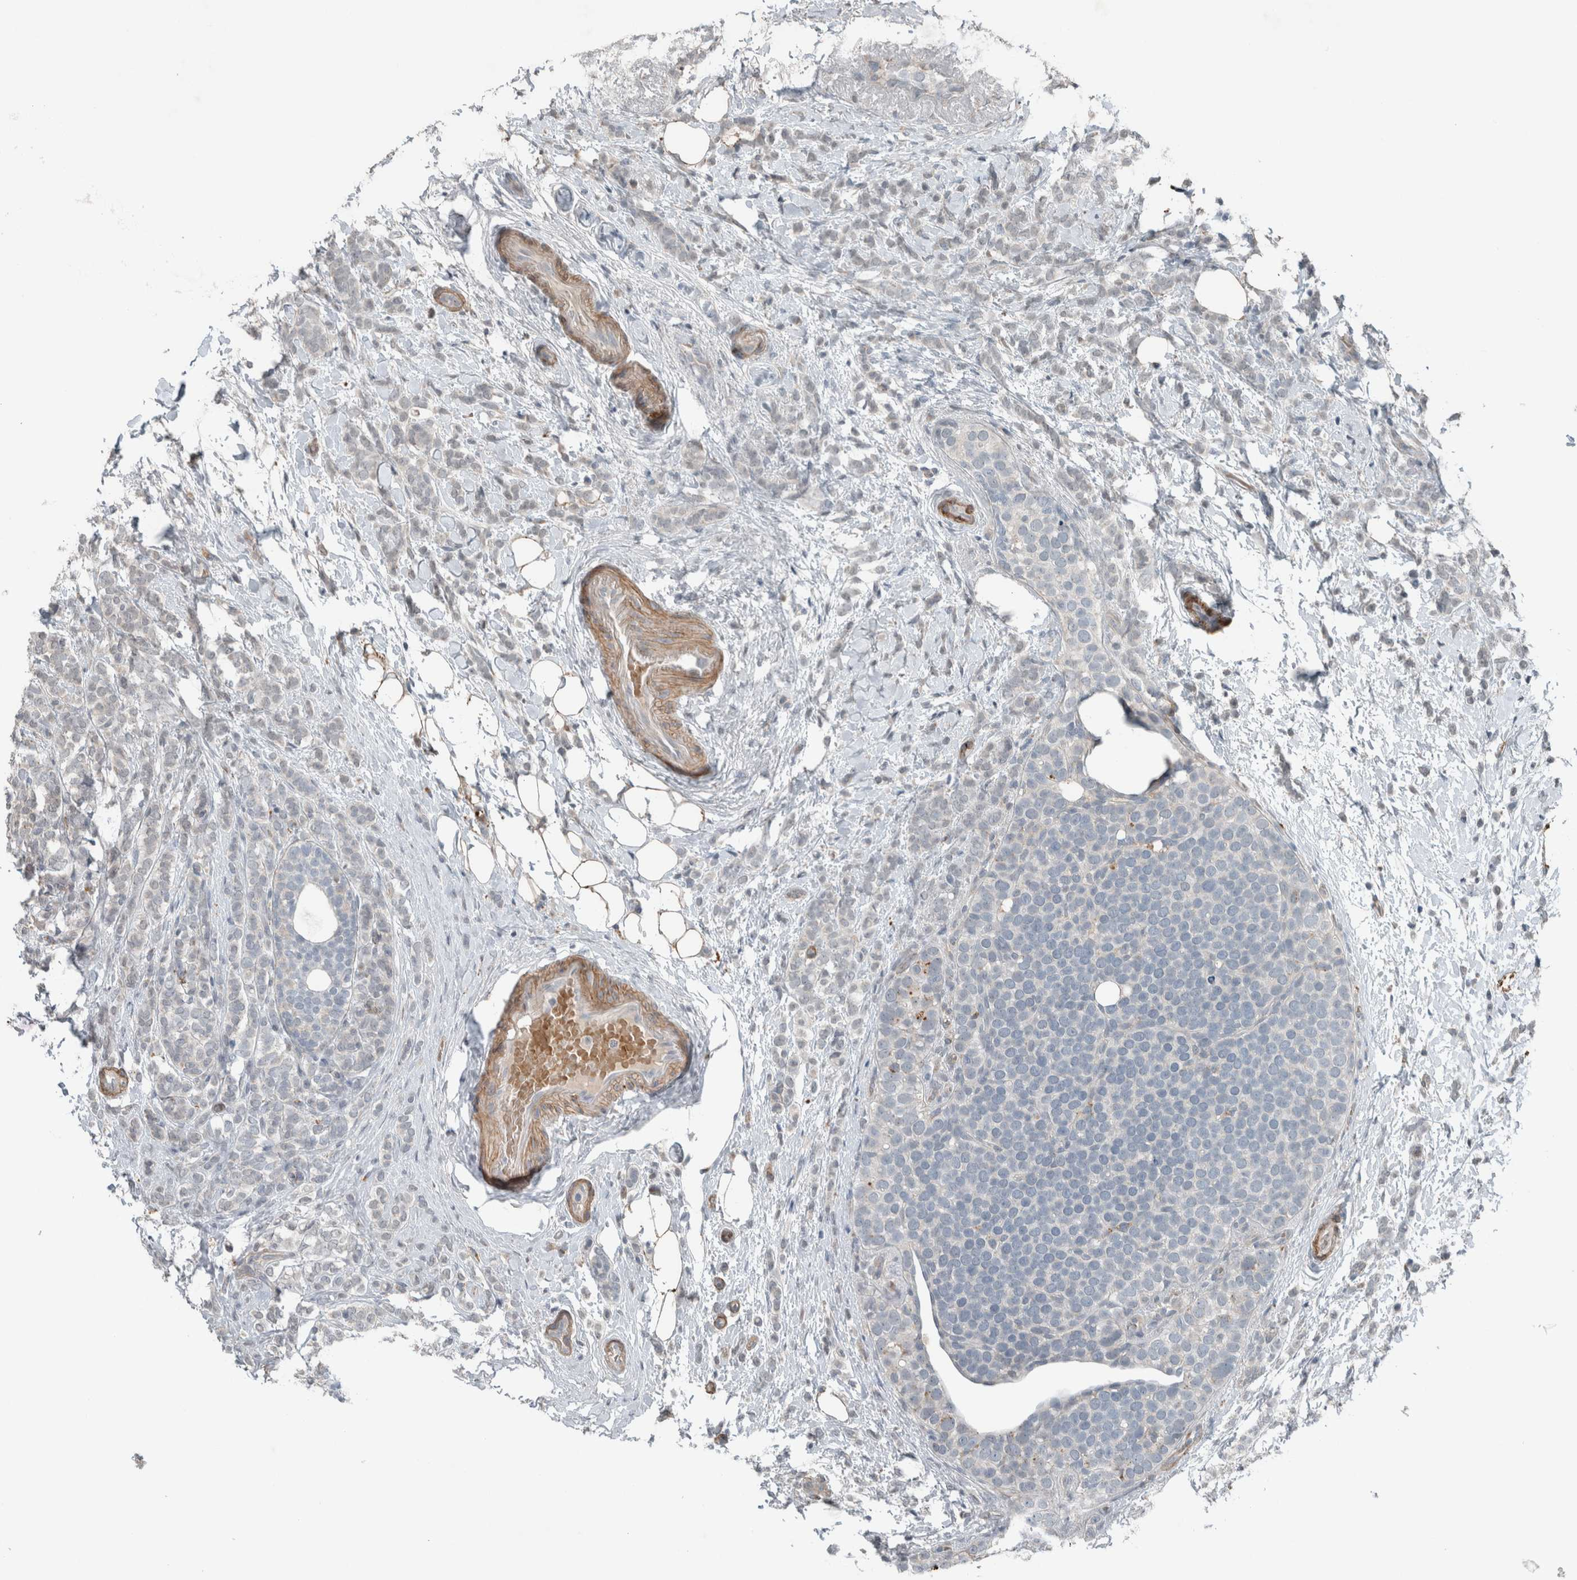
{"staining": {"intensity": "negative", "quantity": "none", "location": "none"}, "tissue": "breast cancer", "cell_type": "Tumor cells", "image_type": "cancer", "snomed": [{"axis": "morphology", "description": "Lobular carcinoma"}, {"axis": "topography", "description": "Breast"}], "caption": "Immunohistochemistry histopathology image of breast cancer stained for a protein (brown), which reveals no expression in tumor cells. (Immunohistochemistry (ihc), brightfield microscopy, high magnification).", "gene": "JADE2", "patient": {"sex": "female", "age": 50}}